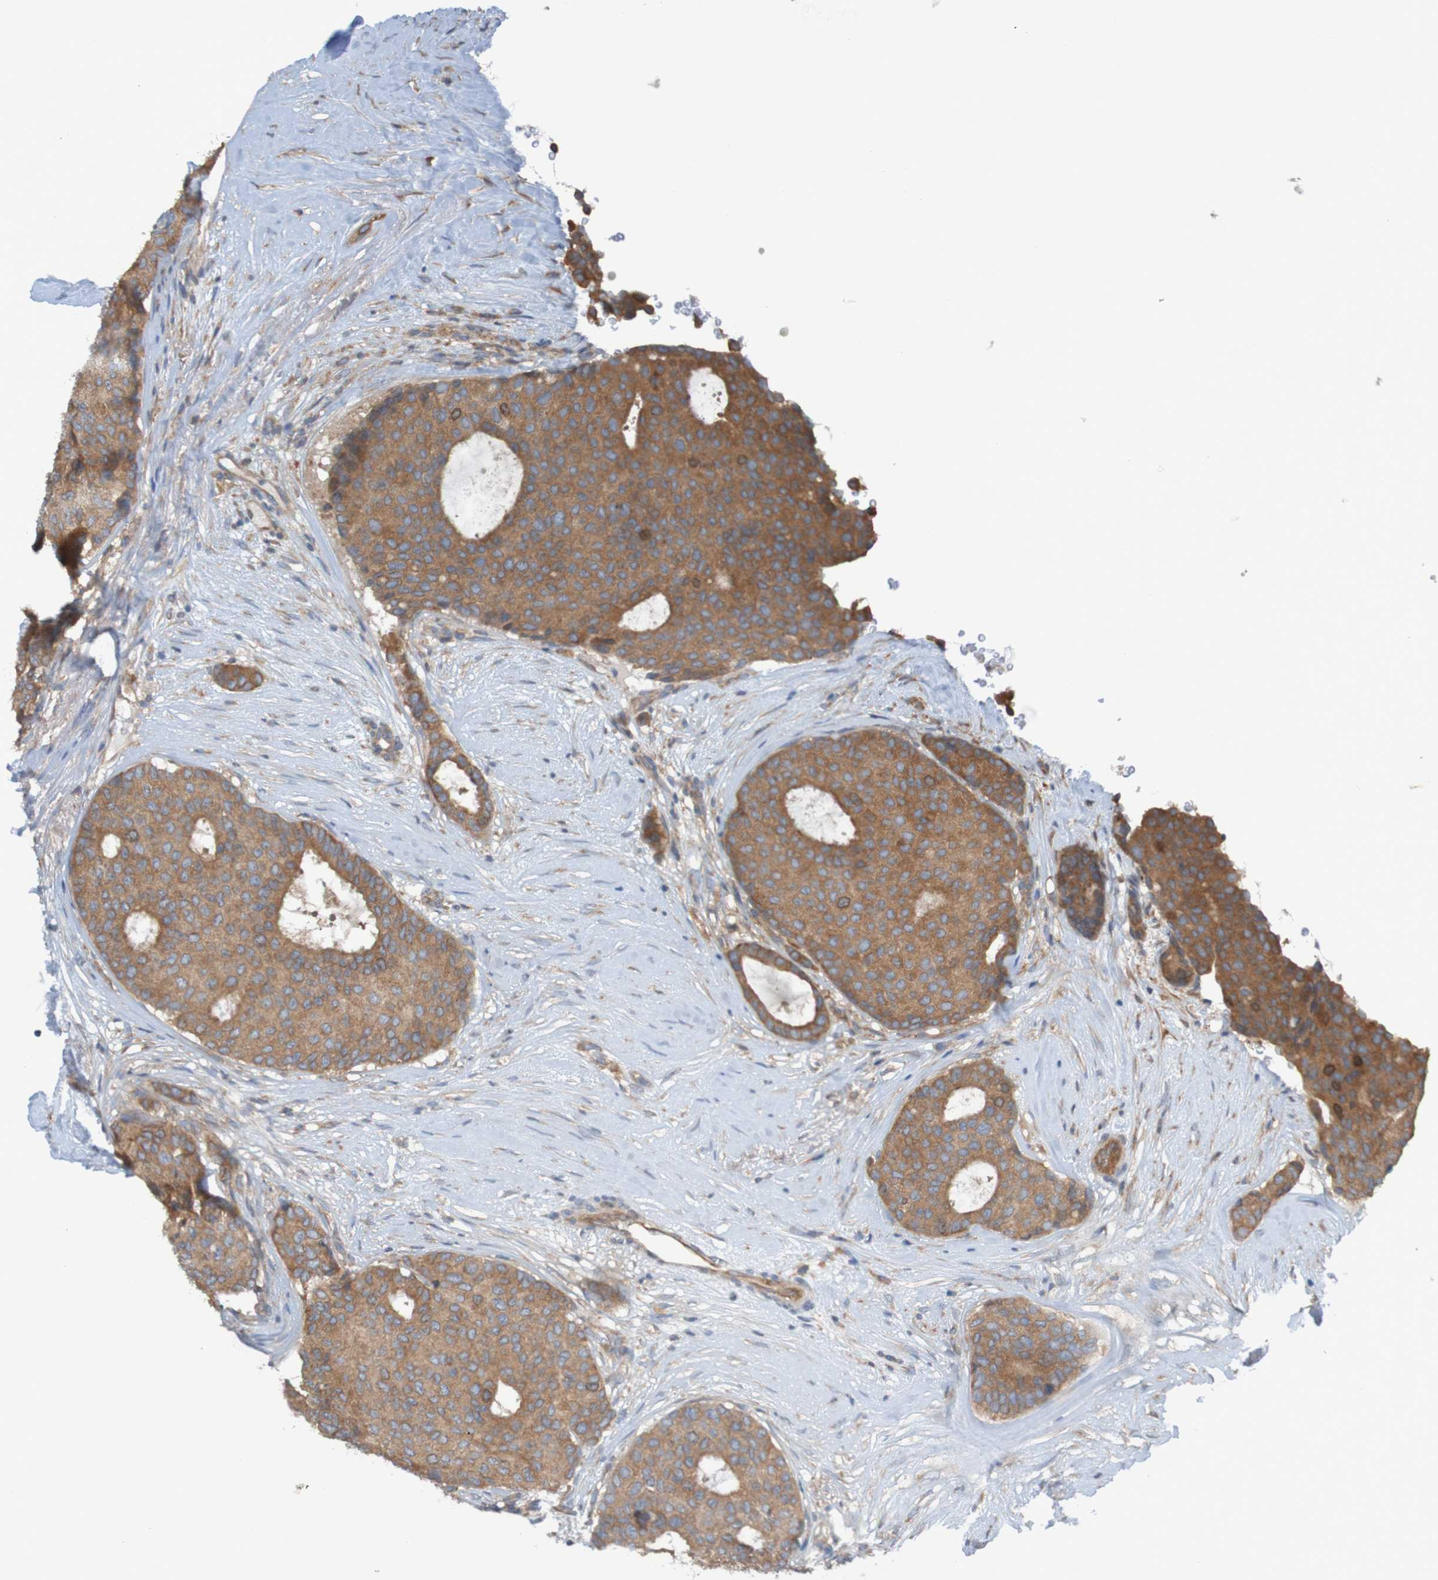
{"staining": {"intensity": "moderate", "quantity": ">75%", "location": "cytoplasmic/membranous"}, "tissue": "breast cancer", "cell_type": "Tumor cells", "image_type": "cancer", "snomed": [{"axis": "morphology", "description": "Duct carcinoma"}, {"axis": "topography", "description": "Breast"}], "caption": "Immunohistochemistry (IHC) histopathology image of neoplastic tissue: human breast infiltrating ductal carcinoma stained using IHC demonstrates medium levels of moderate protein expression localized specifically in the cytoplasmic/membranous of tumor cells, appearing as a cytoplasmic/membranous brown color.", "gene": "DNAJC4", "patient": {"sex": "female", "age": 75}}